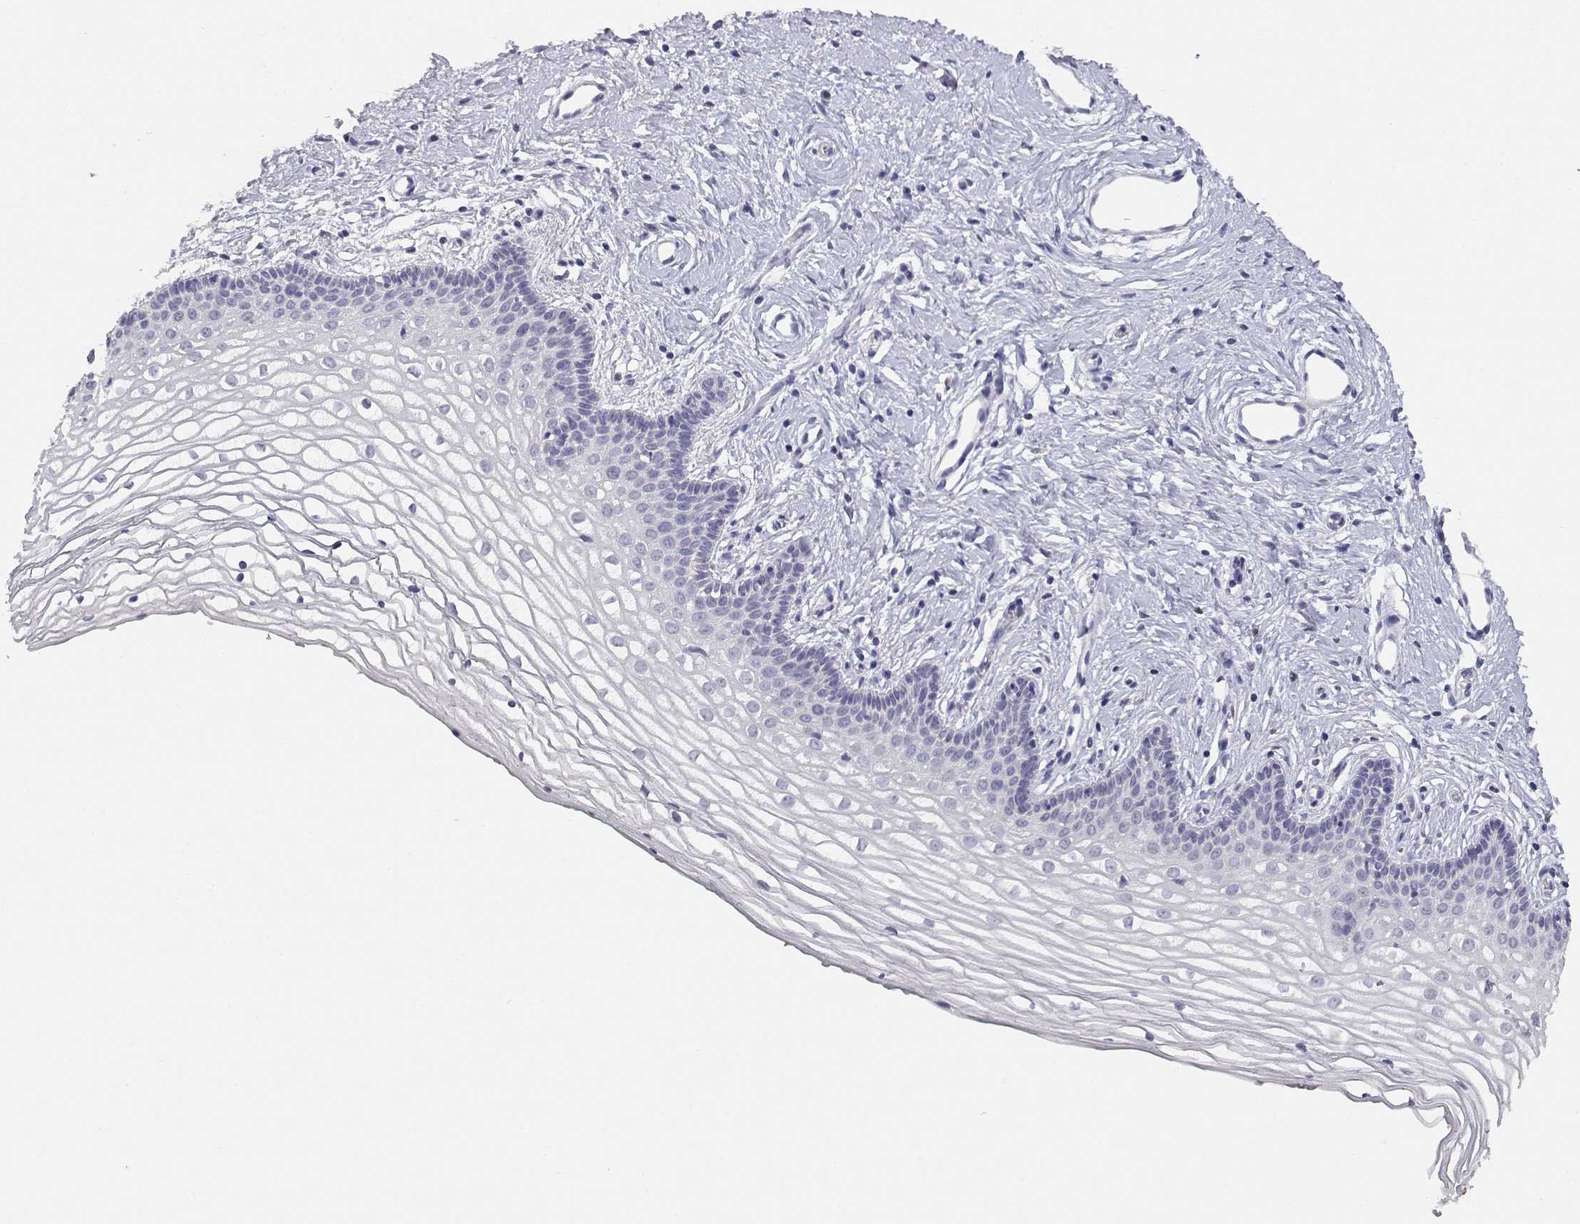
{"staining": {"intensity": "negative", "quantity": "none", "location": "none"}, "tissue": "vagina", "cell_type": "Squamous epithelial cells", "image_type": "normal", "snomed": [{"axis": "morphology", "description": "Normal tissue, NOS"}, {"axis": "topography", "description": "Vagina"}], "caption": "High magnification brightfield microscopy of unremarkable vagina stained with DAB (brown) and counterstained with hematoxylin (blue): squamous epithelial cells show no significant expression.", "gene": "ADA", "patient": {"sex": "female", "age": 36}}